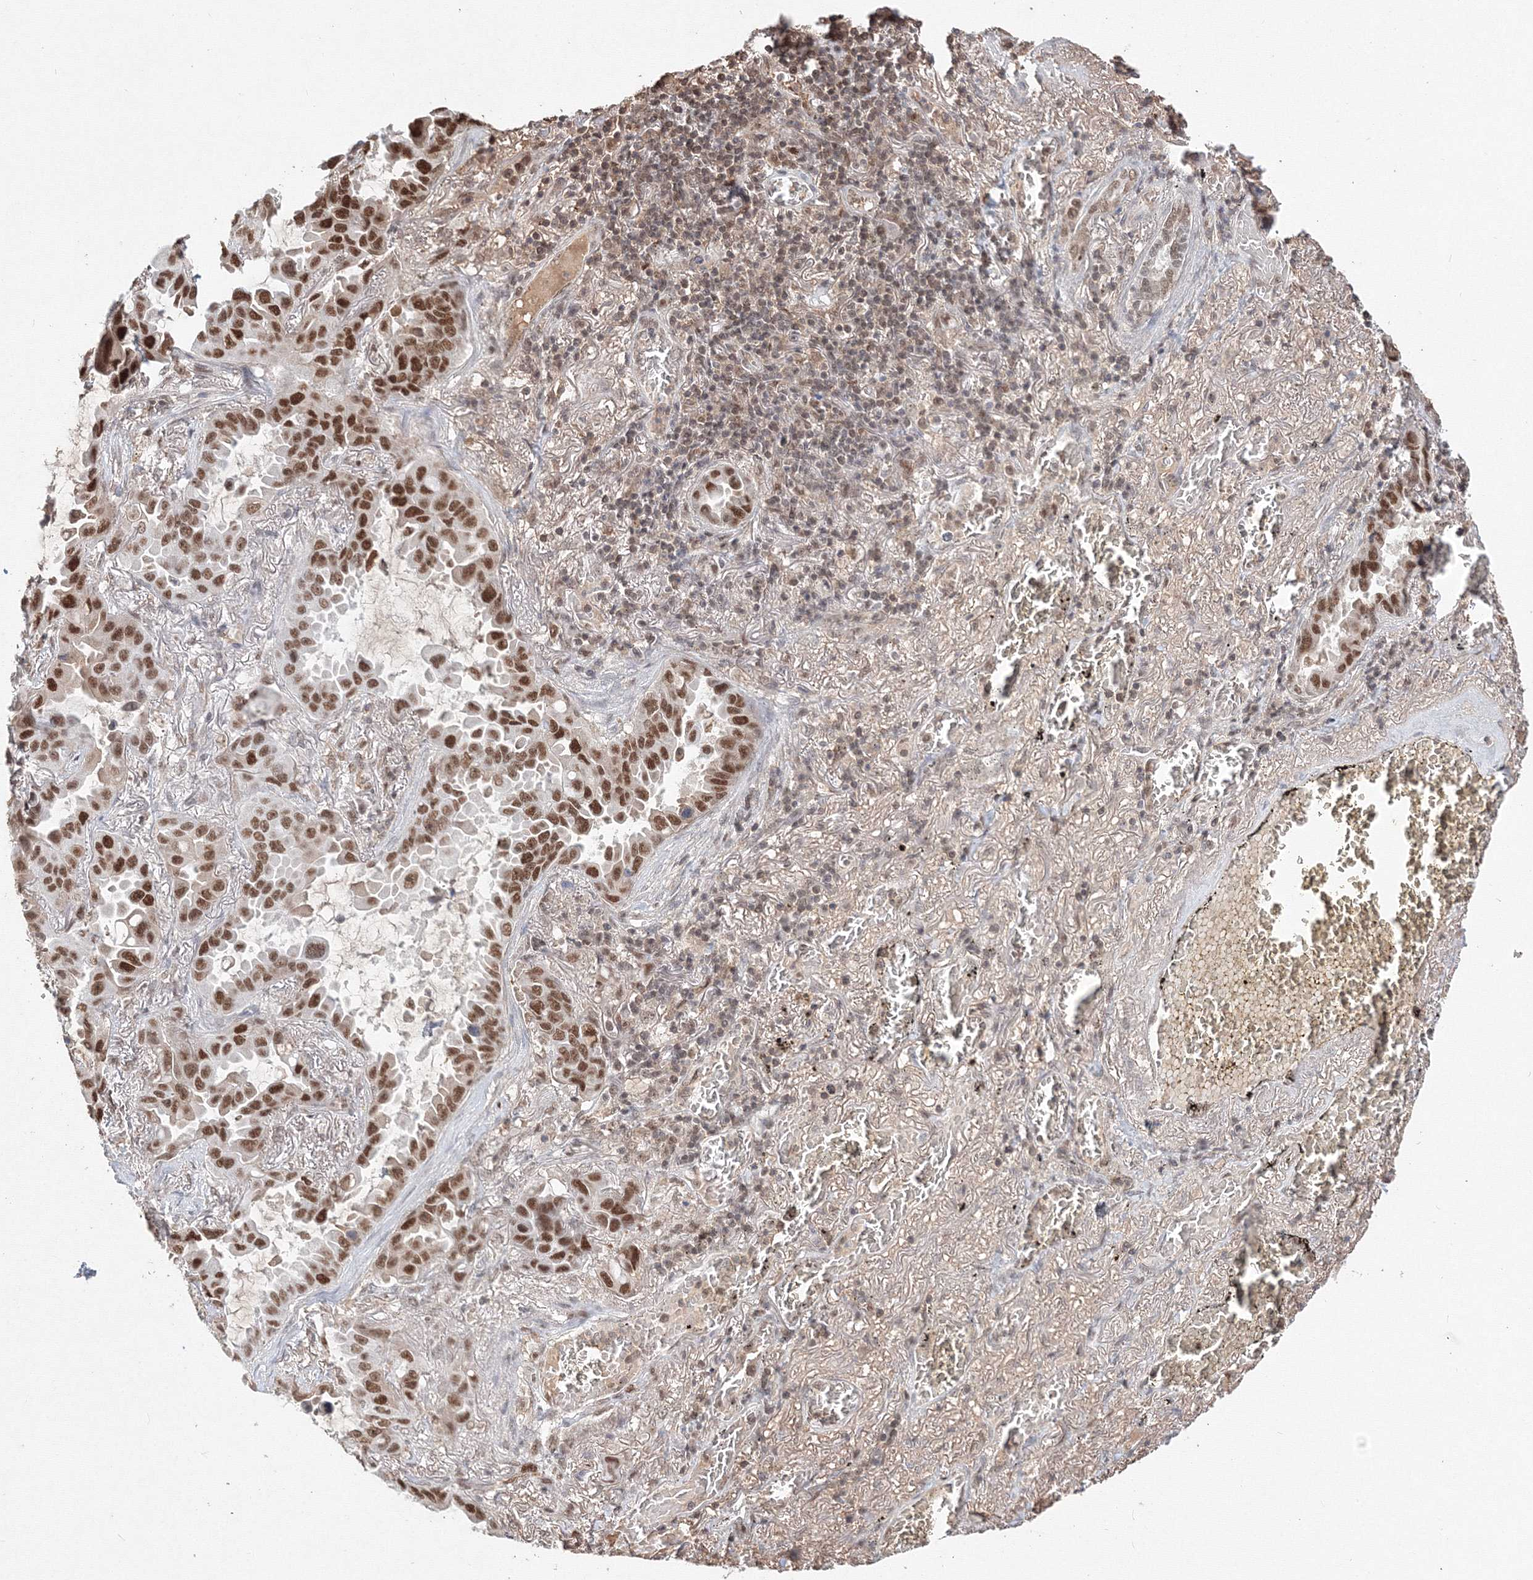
{"staining": {"intensity": "strong", "quantity": ">75%", "location": "nuclear"}, "tissue": "lung cancer", "cell_type": "Tumor cells", "image_type": "cancer", "snomed": [{"axis": "morphology", "description": "Adenocarcinoma, NOS"}, {"axis": "topography", "description": "Lung"}], "caption": "A photomicrograph of adenocarcinoma (lung) stained for a protein reveals strong nuclear brown staining in tumor cells.", "gene": "IWS1", "patient": {"sex": "male", "age": 64}}